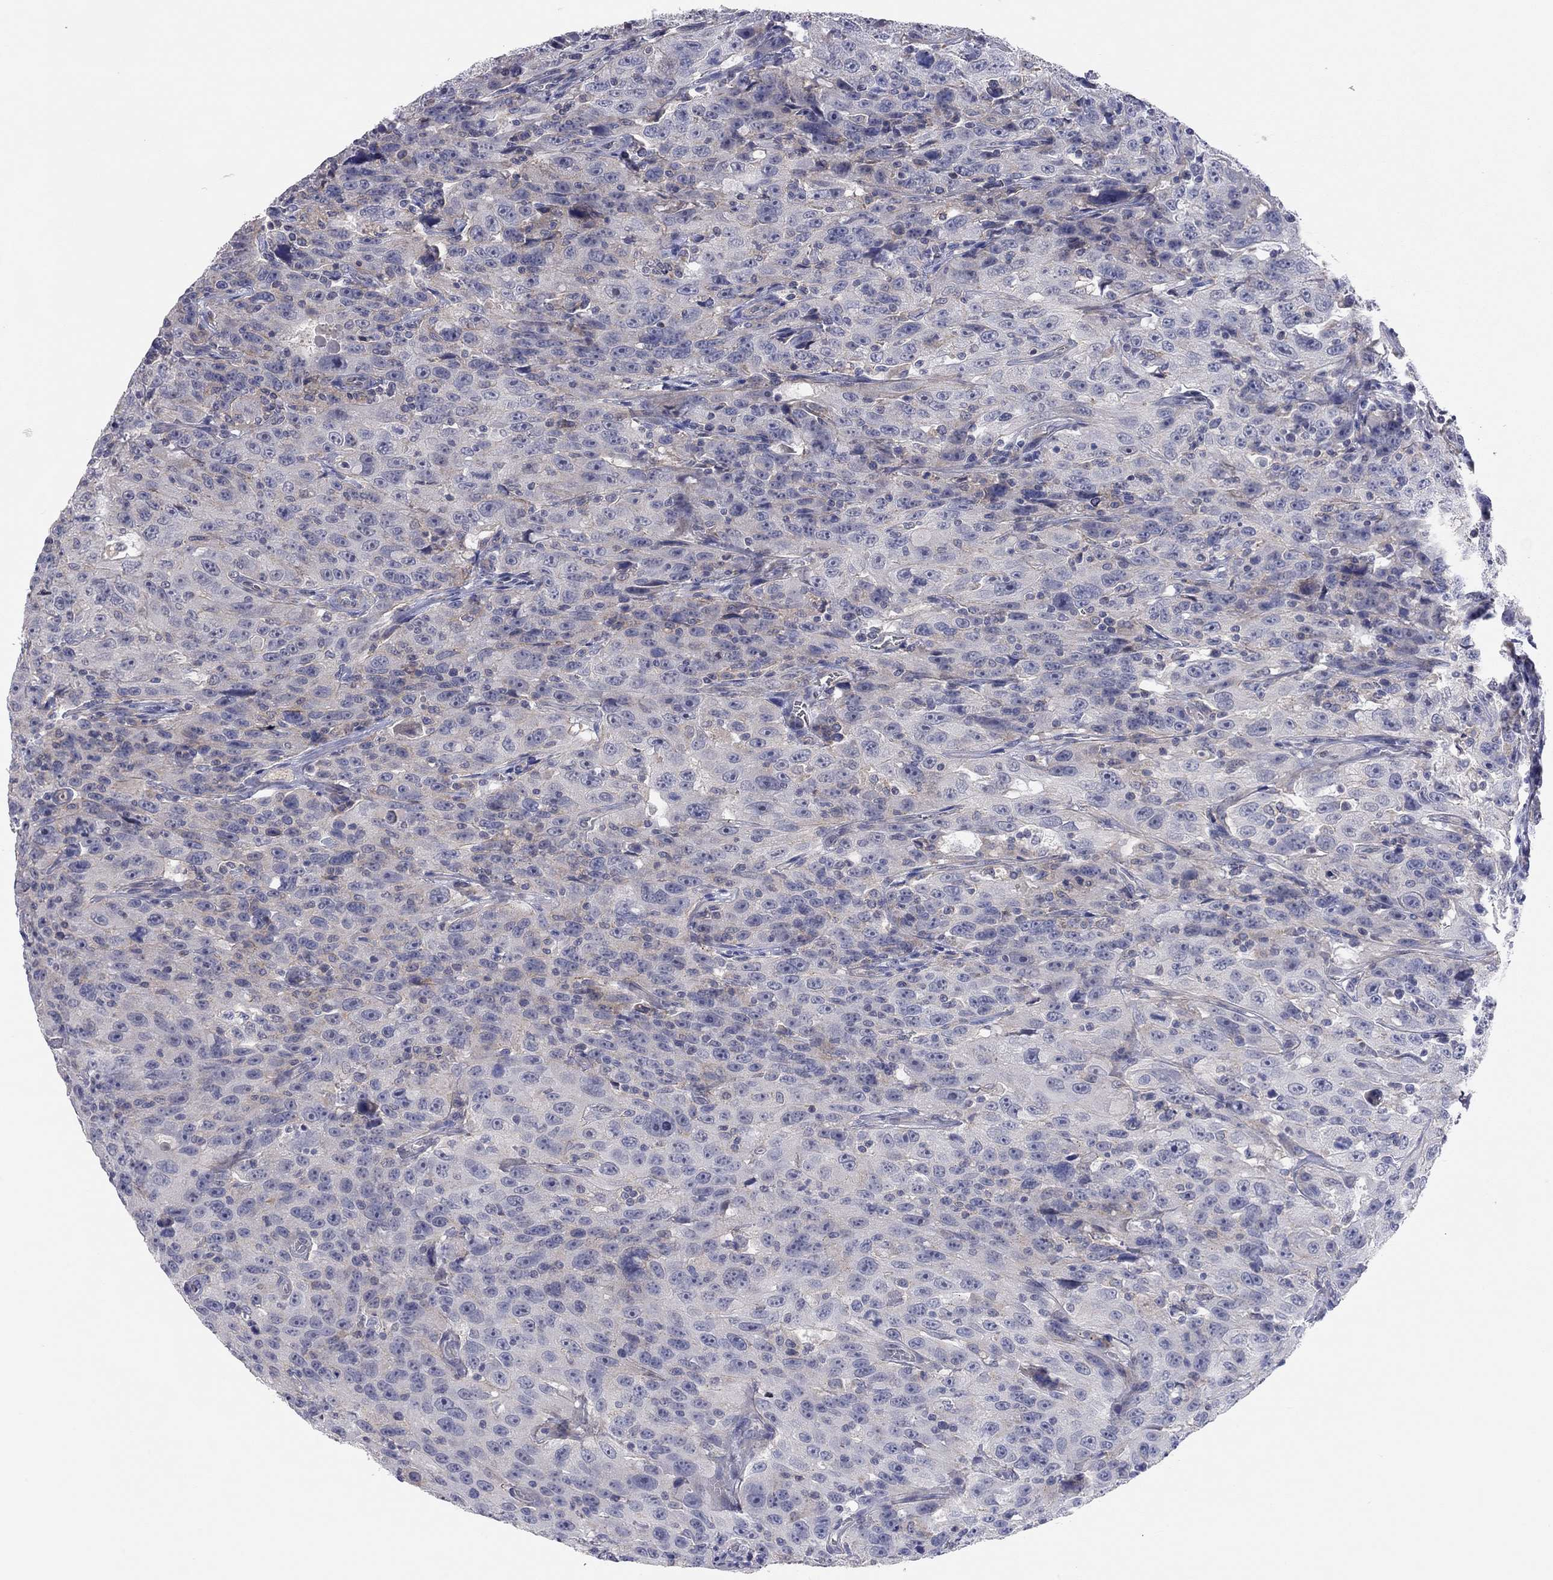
{"staining": {"intensity": "negative", "quantity": "none", "location": "none"}, "tissue": "urothelial cancer", "cell_type": "Tumor cells", "image_type": "cancer", "snomed": [{"axis": "morphology", "description": "Urothelial carcinoma, NOS"}, {"axis": "morphology", "description": "Urothelial carcinoma, High grade"}, {"axis": "topography", "description": "Urinary bladder"}], "caption": "The image reveals no staining of tumor cells in high-grade urothelial carcinoma. (Immunohistochemistry, brightfield microscopy, high magnification).", "gene": "KCNB1", "patient": {"sex": "female", "age": 73}}